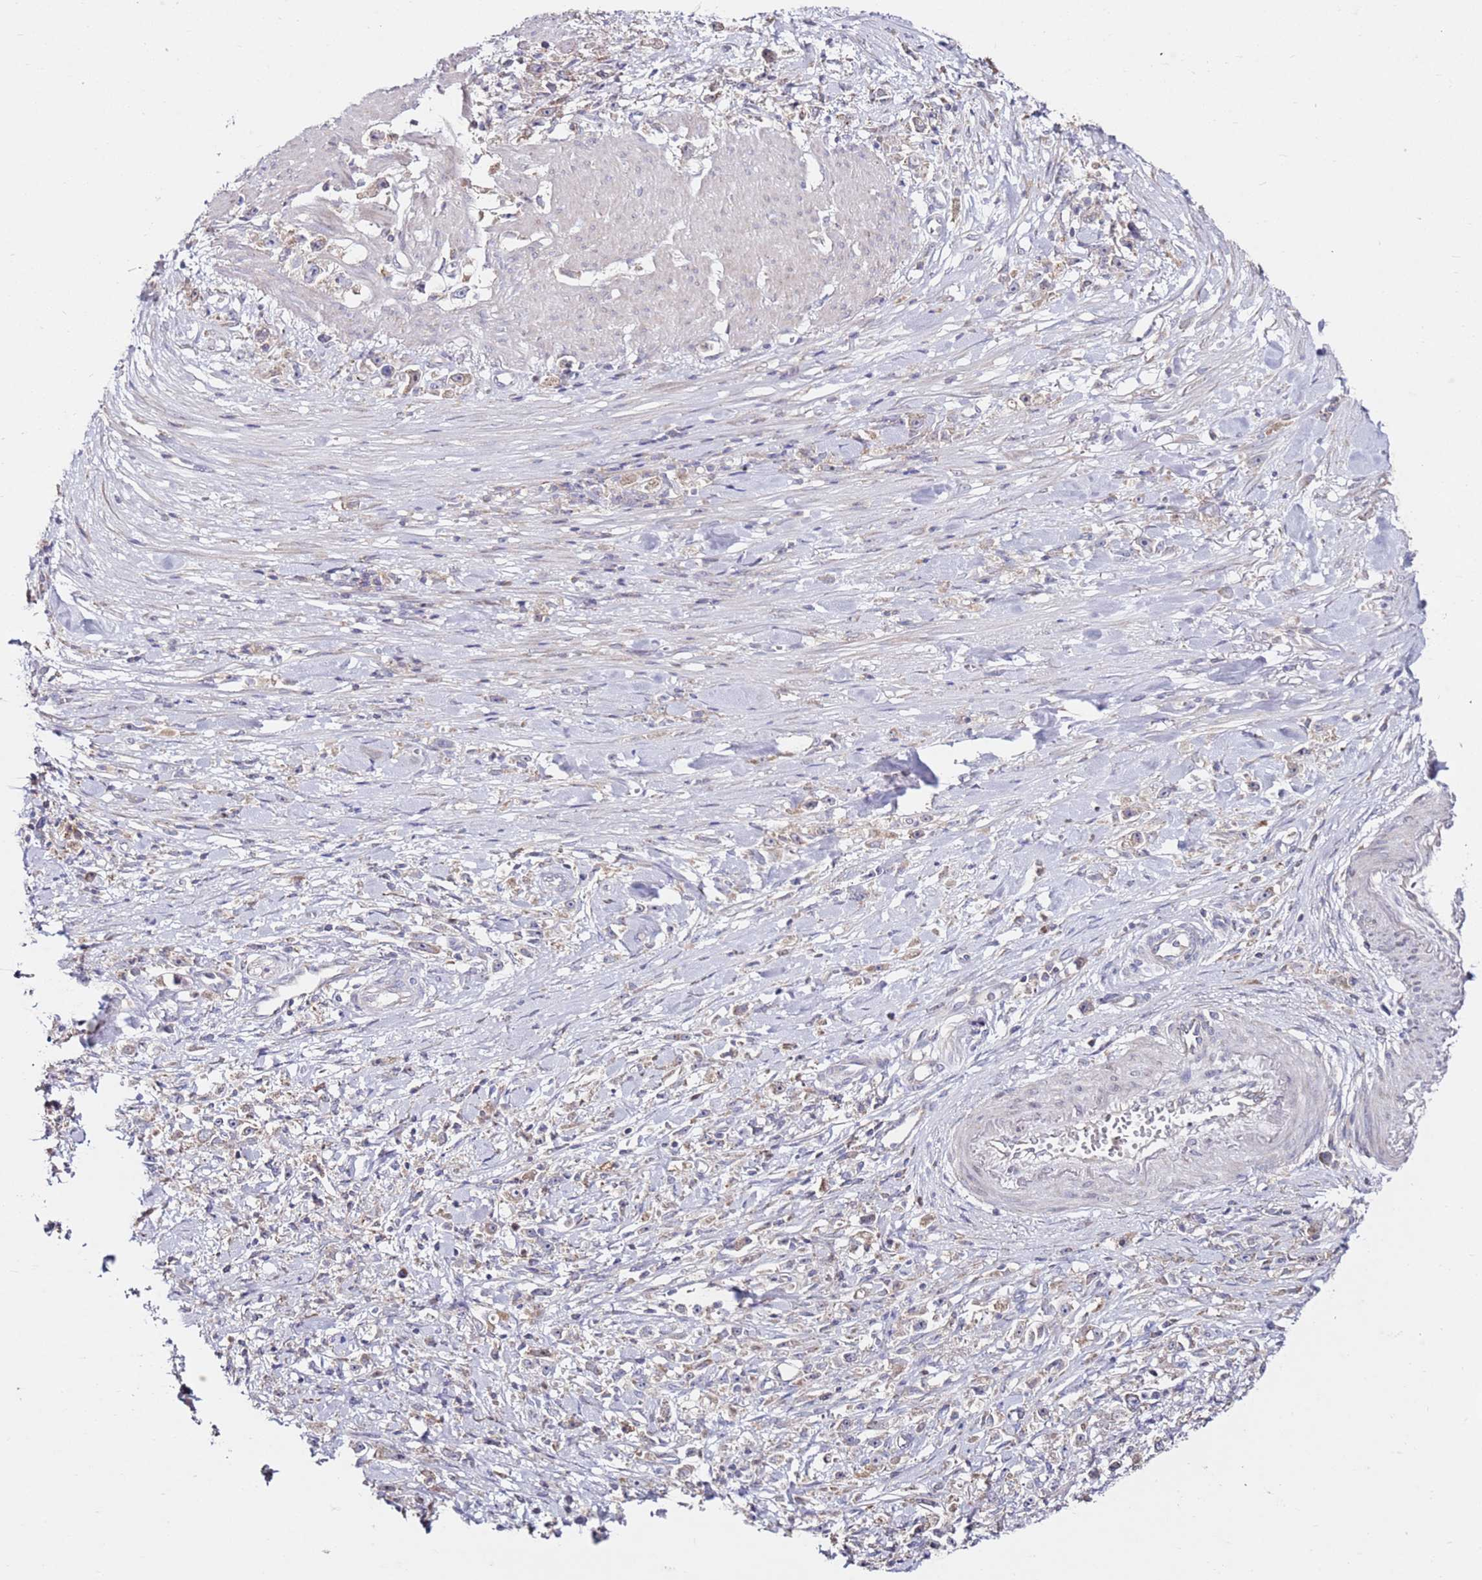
{"staining": {"intensity": "weak", "quantity": "<25%", "location": "cytoplasmic/membranous"}, "tissue": "stomach cancer", "cell_type": "Tumor cells", "image_type": "cancer", "snomed": [{"axis": "morphology", "description": "Adenocarcinoma, NOS"}, {"axis": "topography", "description": "Stomach"}], "caption": "Tumor cells are negative for protein expression in human stomach cancer.", "gene": "CNOT9", "patient": {"sex": "female", "age": 59}}